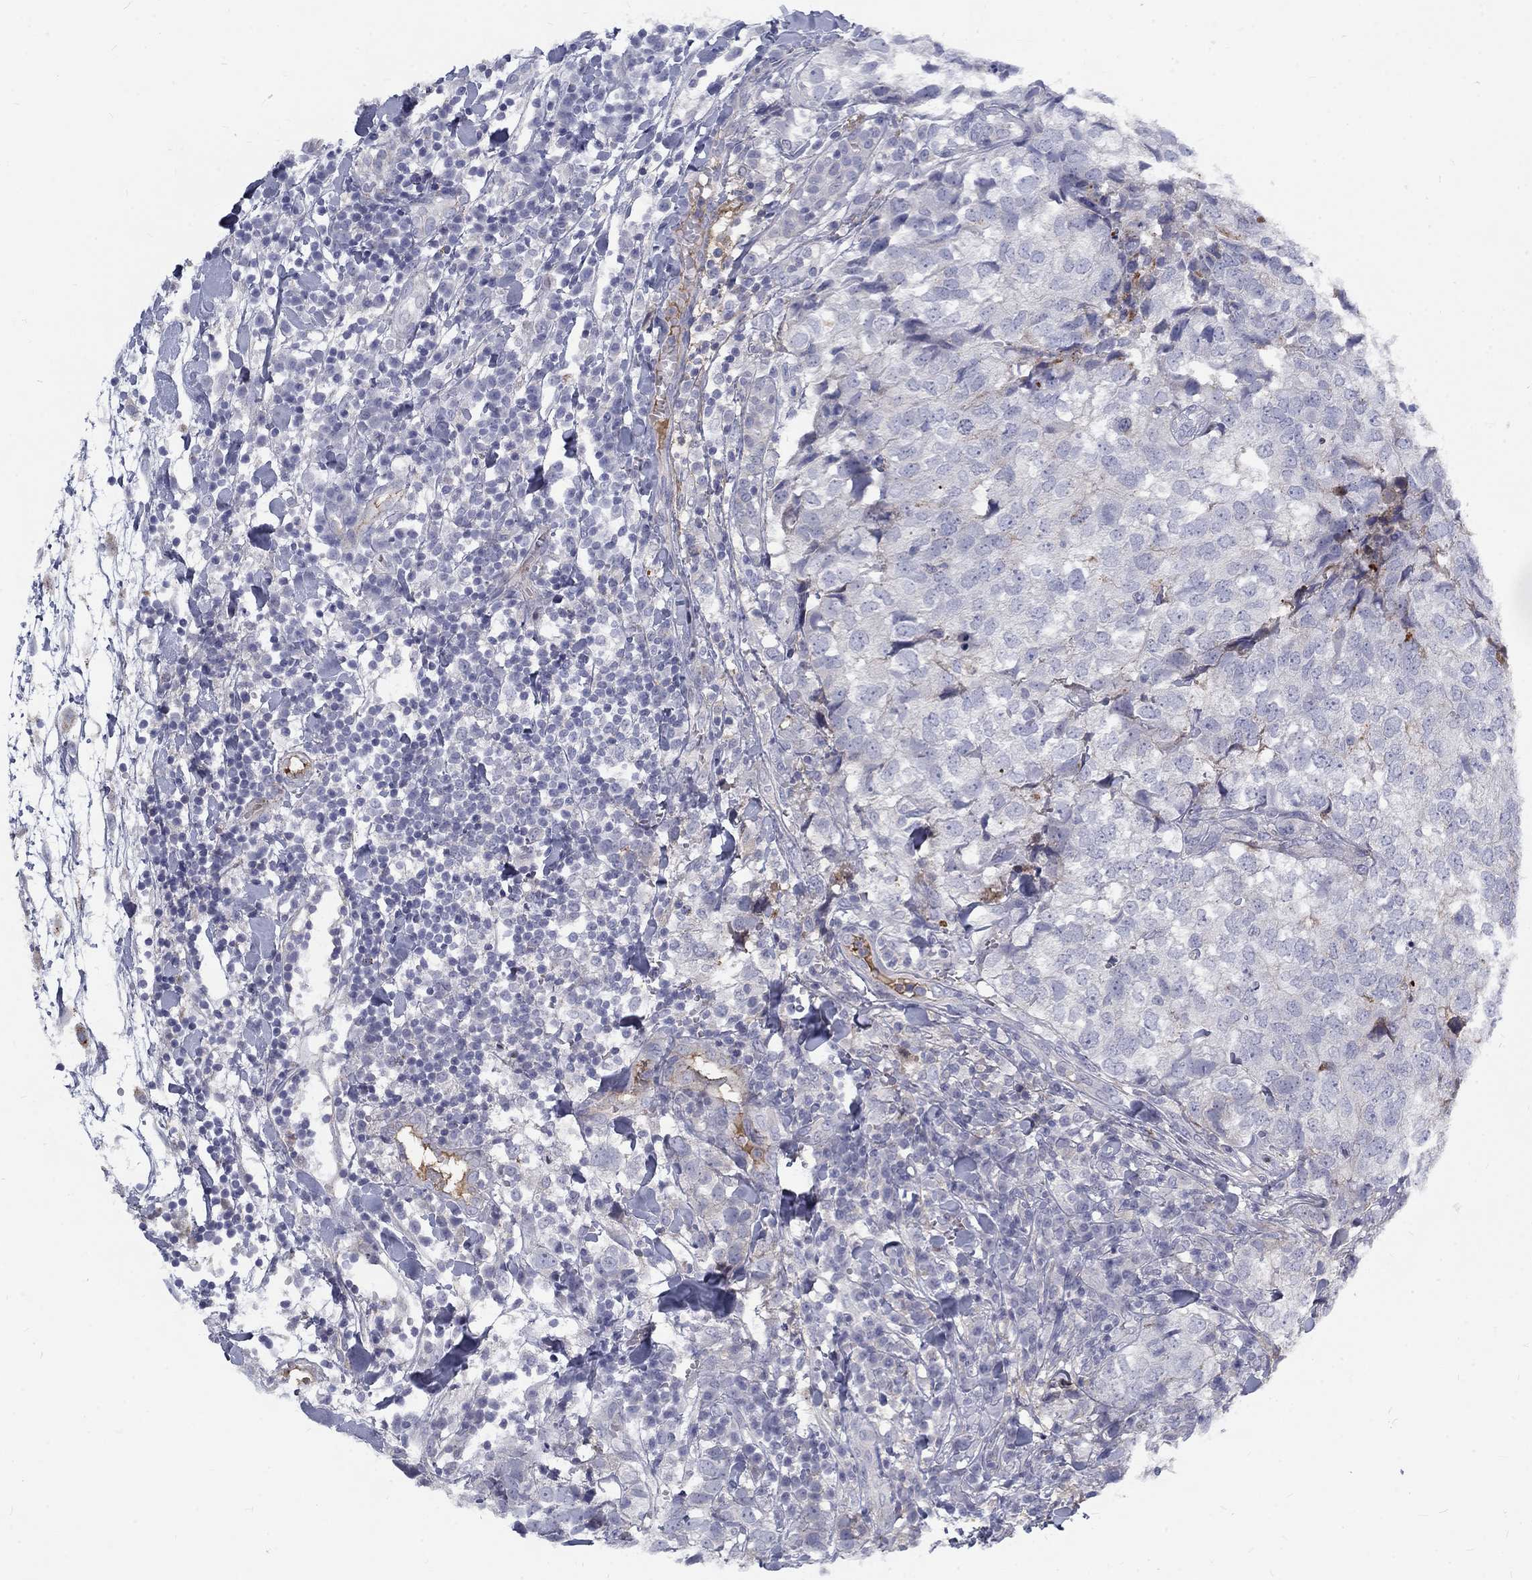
{"staining": {"intensity": "moderate", "quantity": "<25%", "location": "cytoplasmic/membranous"}, "tissue": "breast cancer", "cell_type": "Tumor cells", "image_type": "cancer", "snomed": [{"axis": "morphology", "description": "Duct carcinoma"}, {"axis": "topography", "description": "Breast"}], "caption": "High-power microscopy captured an IHC photomicrograph of breast cancer, revealing moderate cytoplasmic/membranous expression in approximately <25% of tumor cells. (Brightfield microscopy of DAB IHC at high magnification).", "gene": "EPDR1", "patient": {"sex": "female", "age": 30}}